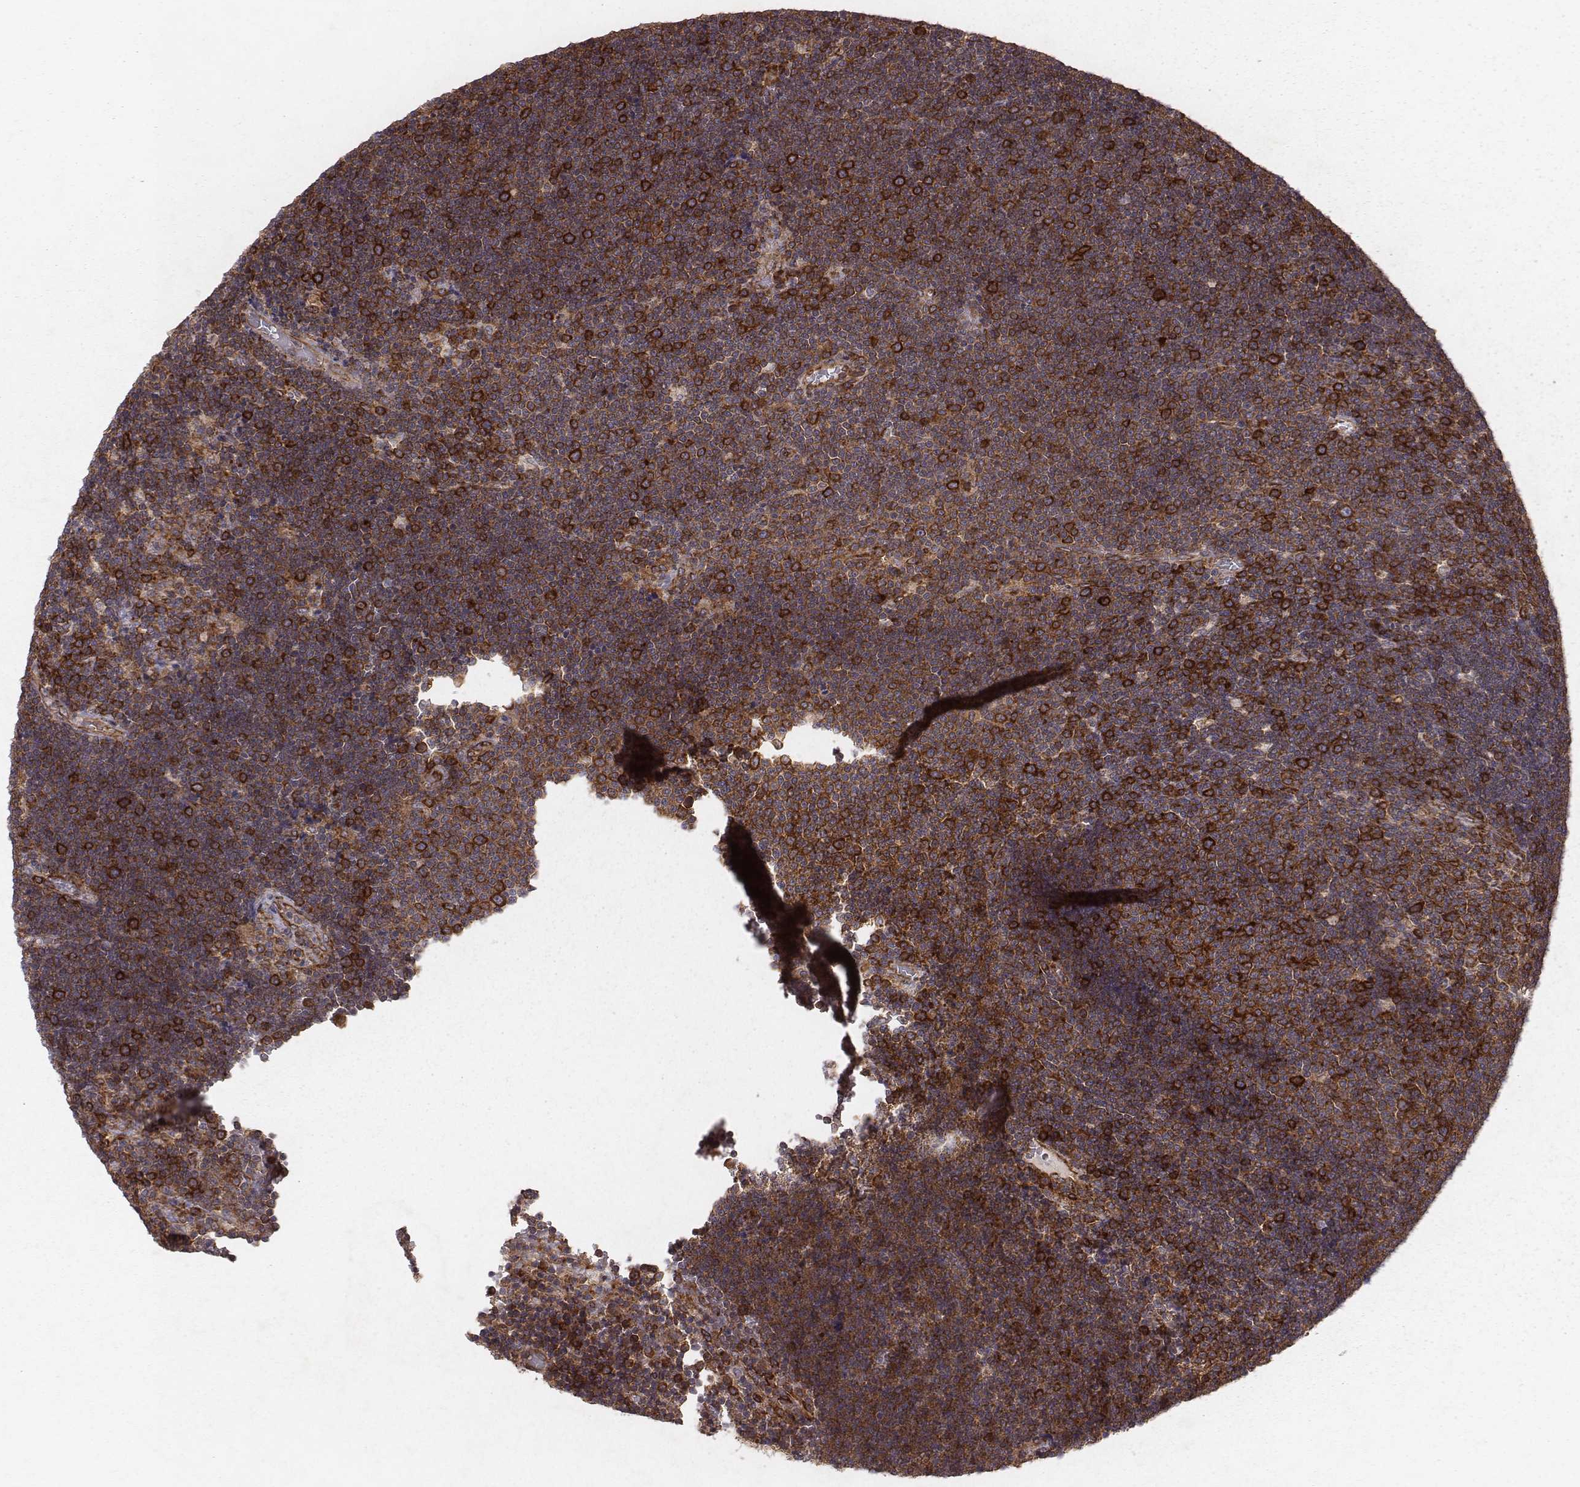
{"staining": {"intensity": "strong", "quantity": ">75%", "location": "cytoplasmic/membranous"}, "tissue": "lymphoma", "cell_type": "Tumor cells", "image_type": "cancer", "snomed": [{"axis": "morphology", "description": "Malignant lymphoma, non-Hodgkin's type, Low grade"}, {"axis": "topography", "description": "Brain"}], "caption": "Immunohistochemistry micrograph of human lymphoma stained for a protein (brown), which reveals high levels of strong cytoplasmic/membranous staining in approximately >75% of tumor cells.", "gene": "TXLNA", "patient": {"sex": "female", "age": 66}}